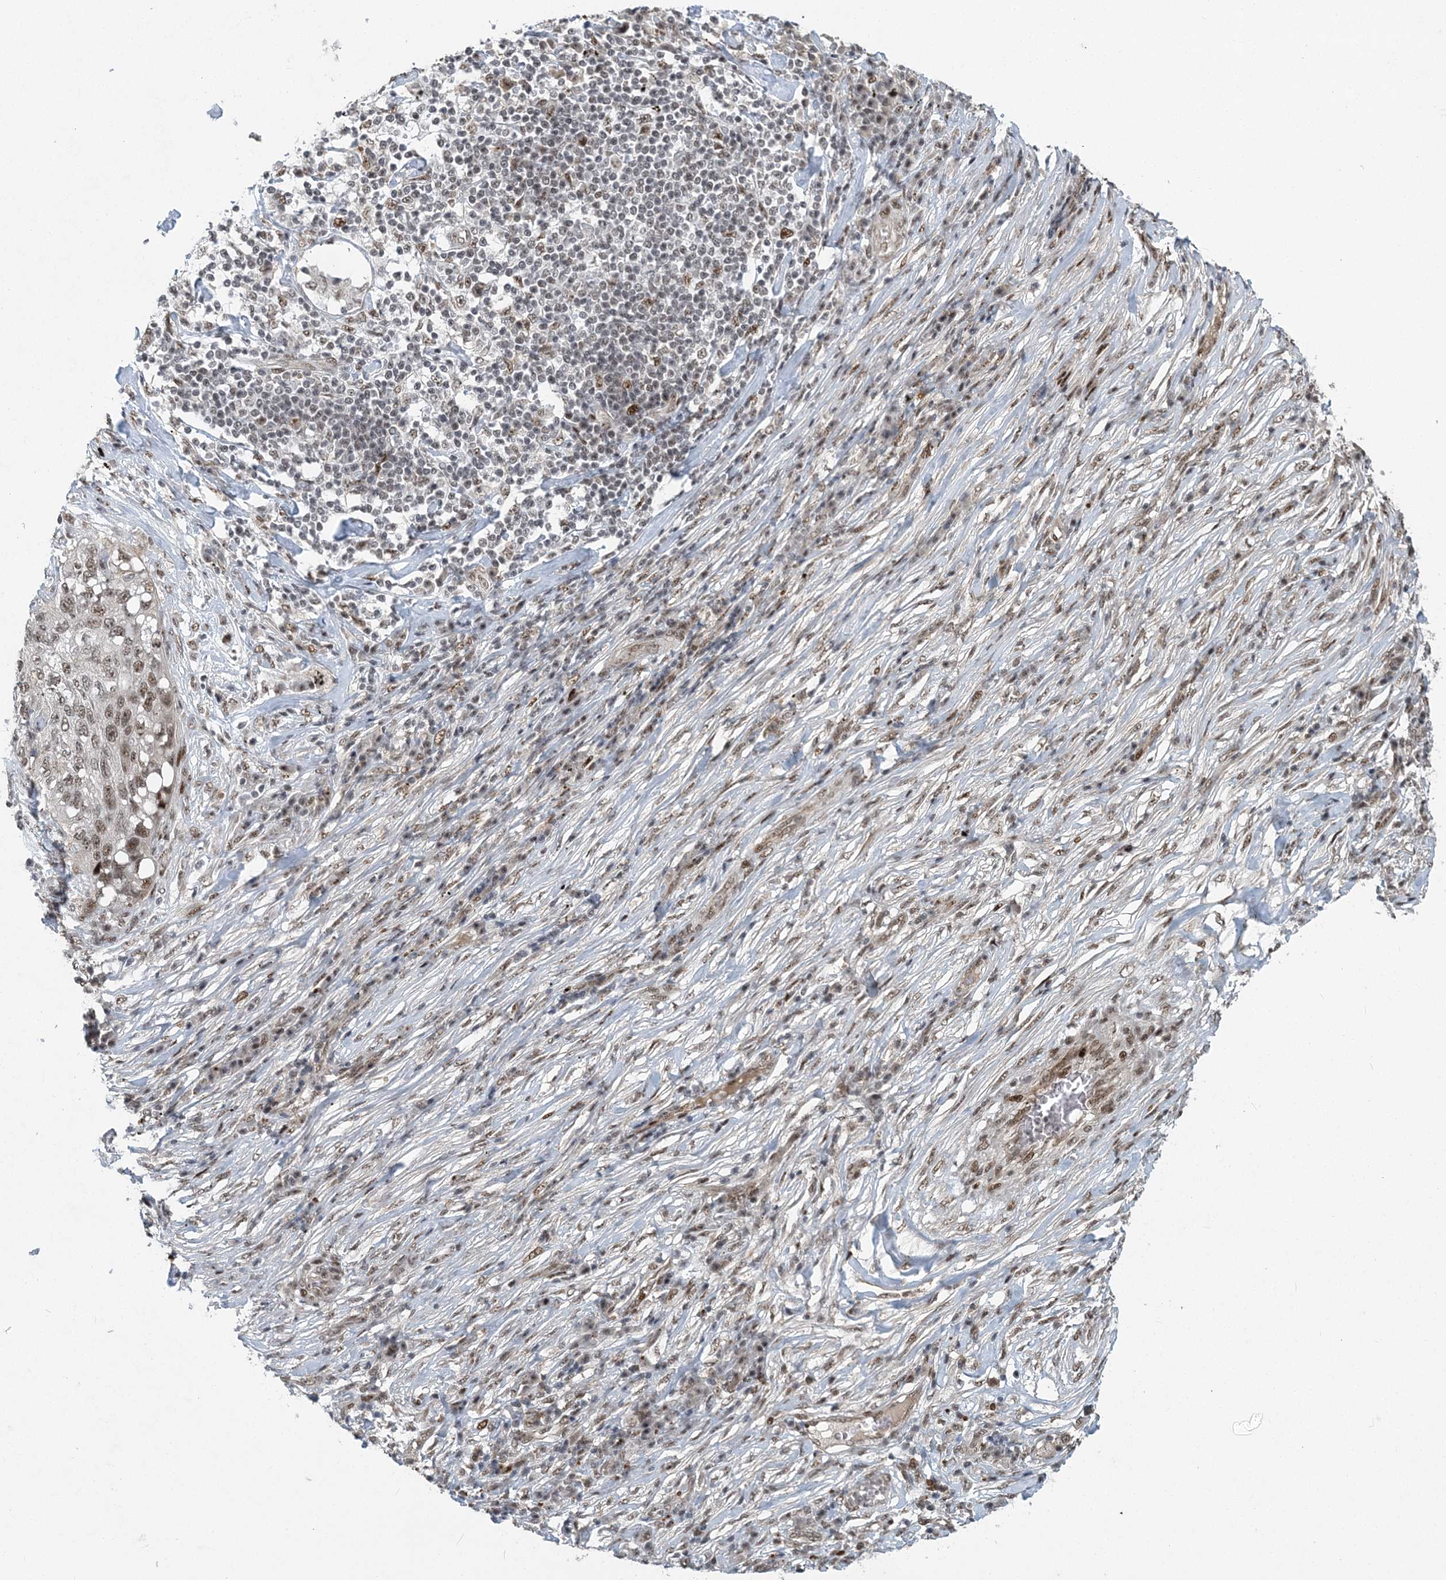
{"staining": {"intensity": "weak", "quantity": ">75%", "location": "nuclear"}, "tissue": "lung cancer", "cell_type": "Tumor cells", "image_type": "cancer", "snomed": [{"axis": "morphology", "description": "Squamous cell carcinoma, NOS"}, {"axis": "topography", "description": "Lung"}], "caption": "Tumor cells display low levels of weak nuclear positivity in approximately >75% of cells in human lung cancer.", "gene": "CWC22", "patient": {"sex": "female", "age": 63}}